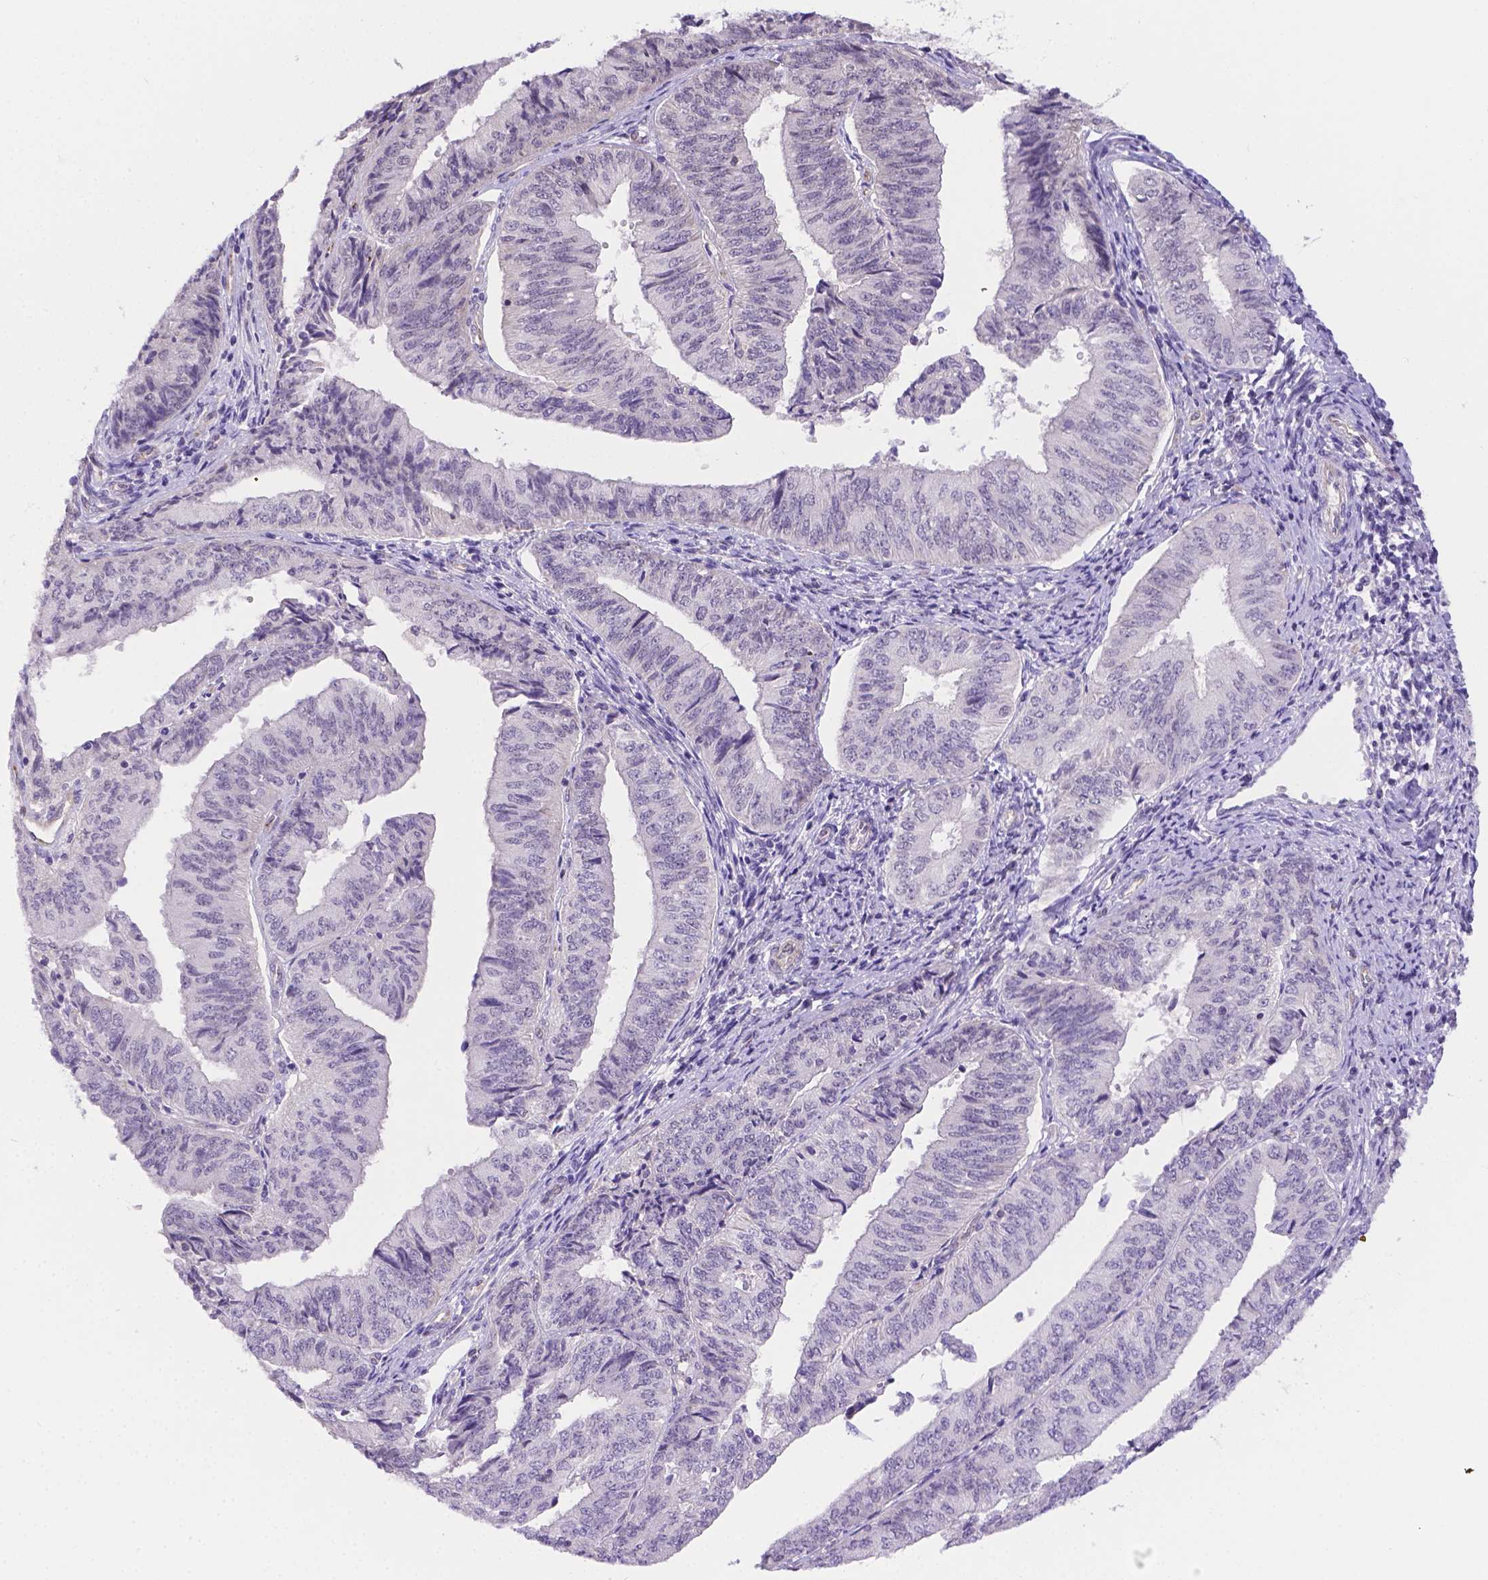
{"staining": {"intensity": "negative", "quantity": "none", "location": "none"}, "tissue": "endometrial cancer", "cell_type": "Tumor cells", "image_type": "cancer", "snomed": [{"axis": "morphology", "description": "Adenocarcinoma, NOS"}, {"axis": "topography", "description": "Endometrium"}], "caption": "The micrograph displays no significant expression in tumor cells of endometrial cancer.", "gene": "NXPE2", "patient": {"sex": "female", "age": 58}}